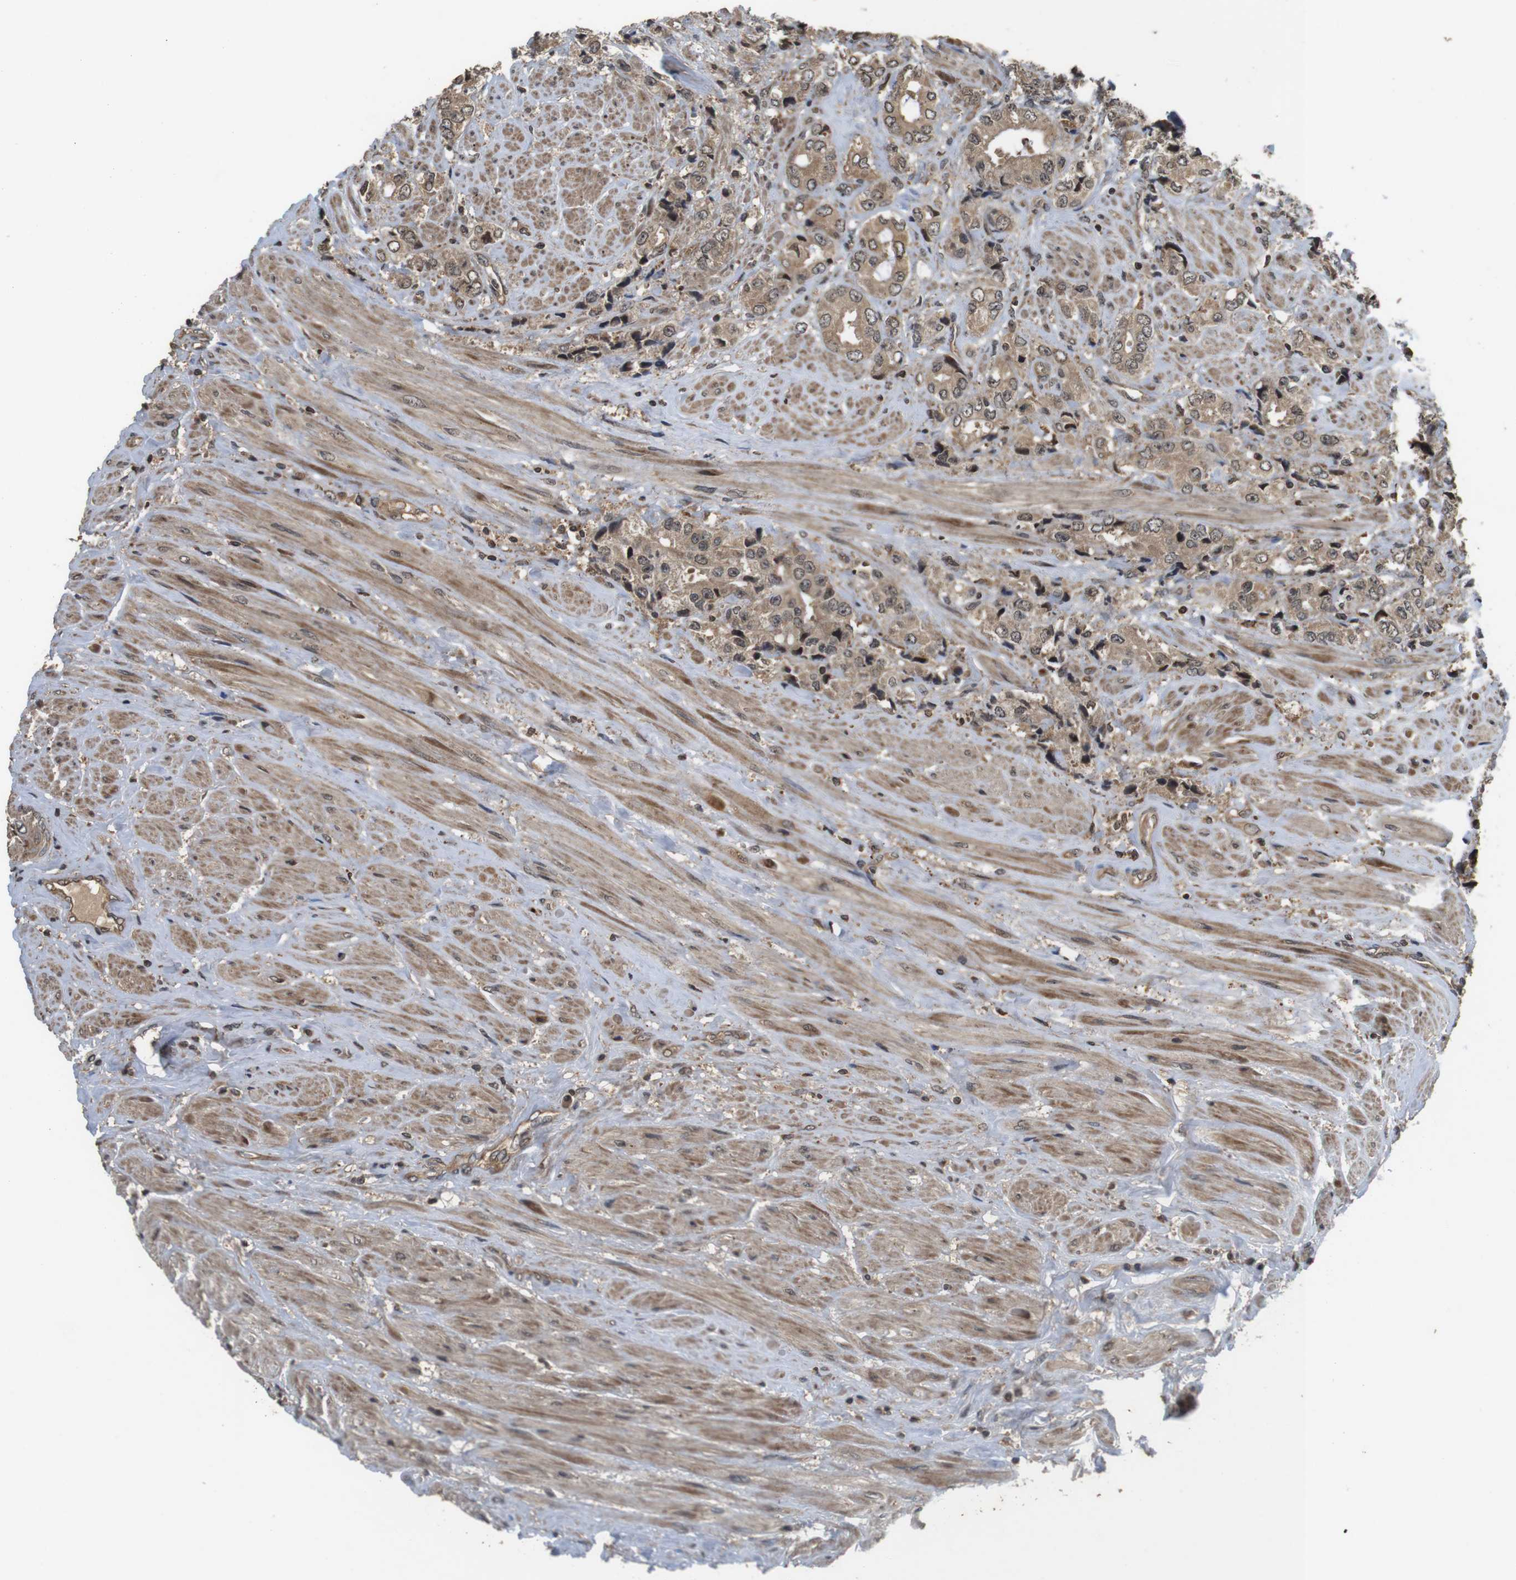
{"staining": {"intensity": "moderate", "quantity": ">75%", "location": "cytoplasmic/membranous,nuclear"}, "tissue": "prostate cancer", "cell_type": "Tumor cells", "image_type": "cancer", "snomed": [{"axis": "morphology", "description": "Adenocarcinoma, High grade"}, {"axis": "topography", "description": "Prostate"}], "caption": "Protein positivity by immunohistochemistry (IHC) shows moderate cytoplasmic/membranous and nuclear expression in approximately >75% of tumor cells in prostate high-grade adenocarcinoma.", "gene": "FZD10", "patient": {"sex": "male", "age": 61}}